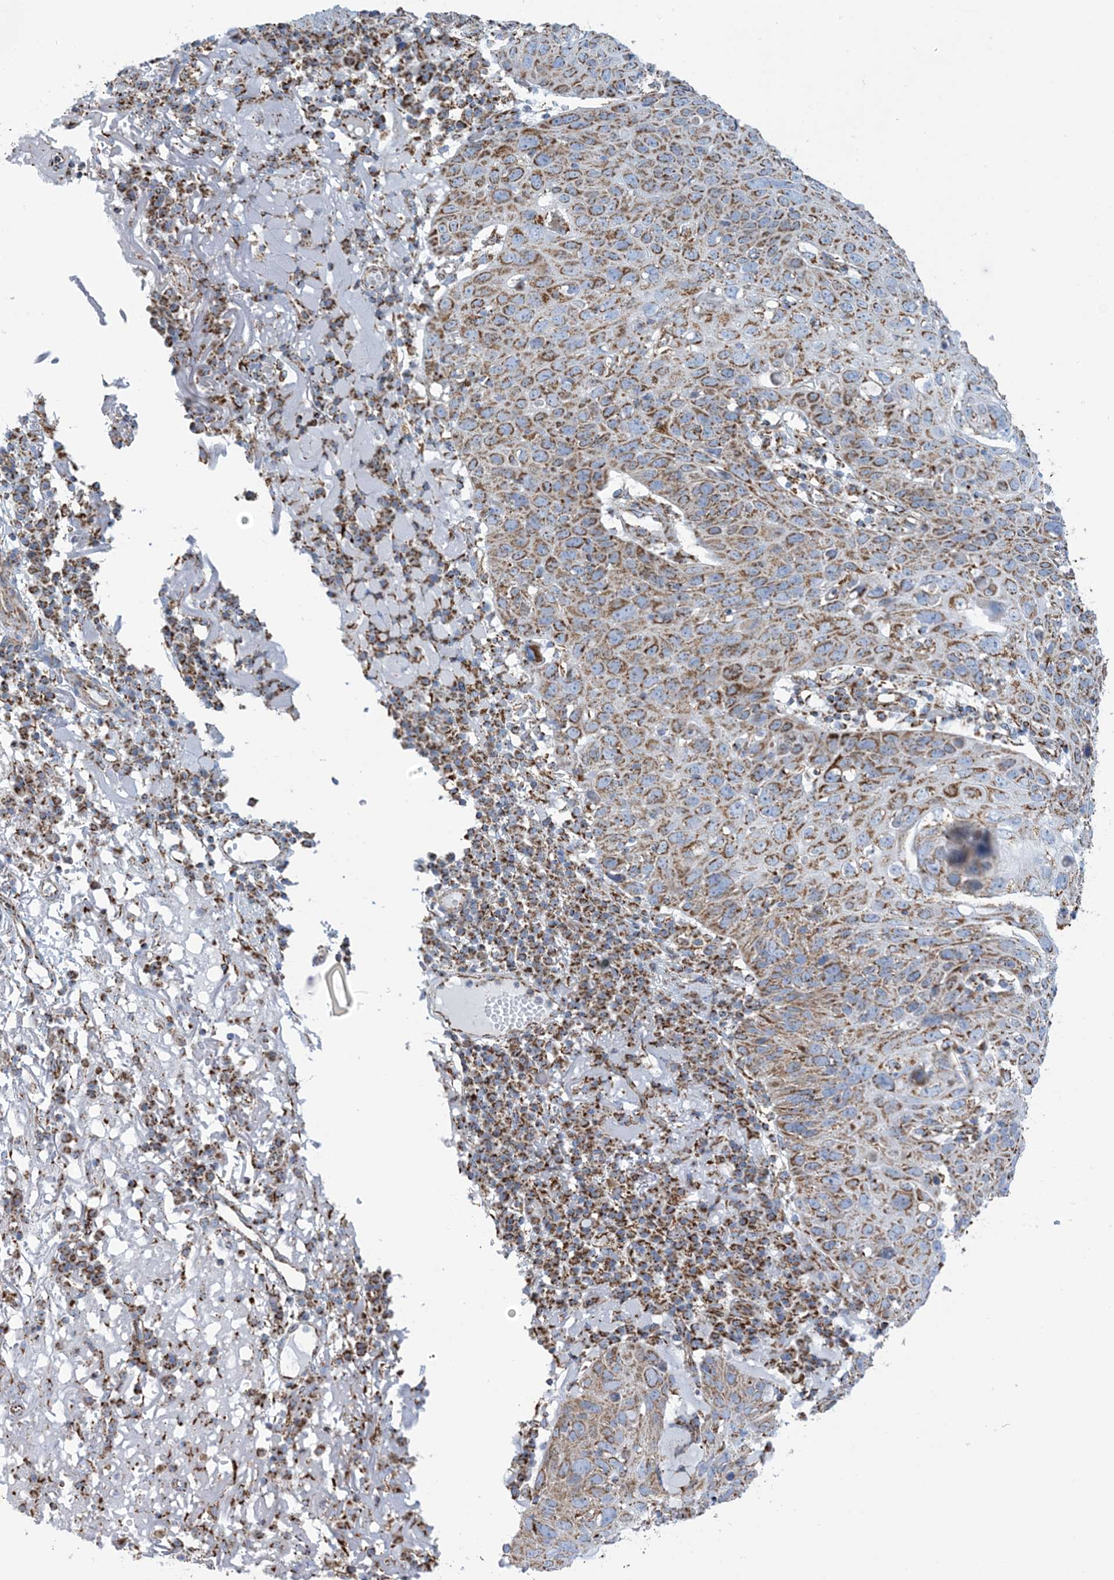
{"staining": {"intensity": "moderate", "quantity": ">75%", "location": "cytoplasmic/membranous"}, "tissue": "skin cancer", "cell_type": "Tumor cells", "image_type": "cancer", "snomed": [{"axis": "morphology", "description": "Squamous cell carcinoma, NOS"}, {"axis": "topography", "description": "Skin"}], "caption": "The photomicrograph shows immunohistochemical staining of skin cancer. There is moderate cytoplasmic/membranous positivity is appreciated in about >75% of tumor cells. The staining was performed using DAB (3,3'-diaminobenzidine) to visualize the protein expression in brown, while the nuclei were stained in blue with hematoxylin (Magnification: 20x).", "gene": "SAMM50", "patient": {"sex": "female", "age": 90}}